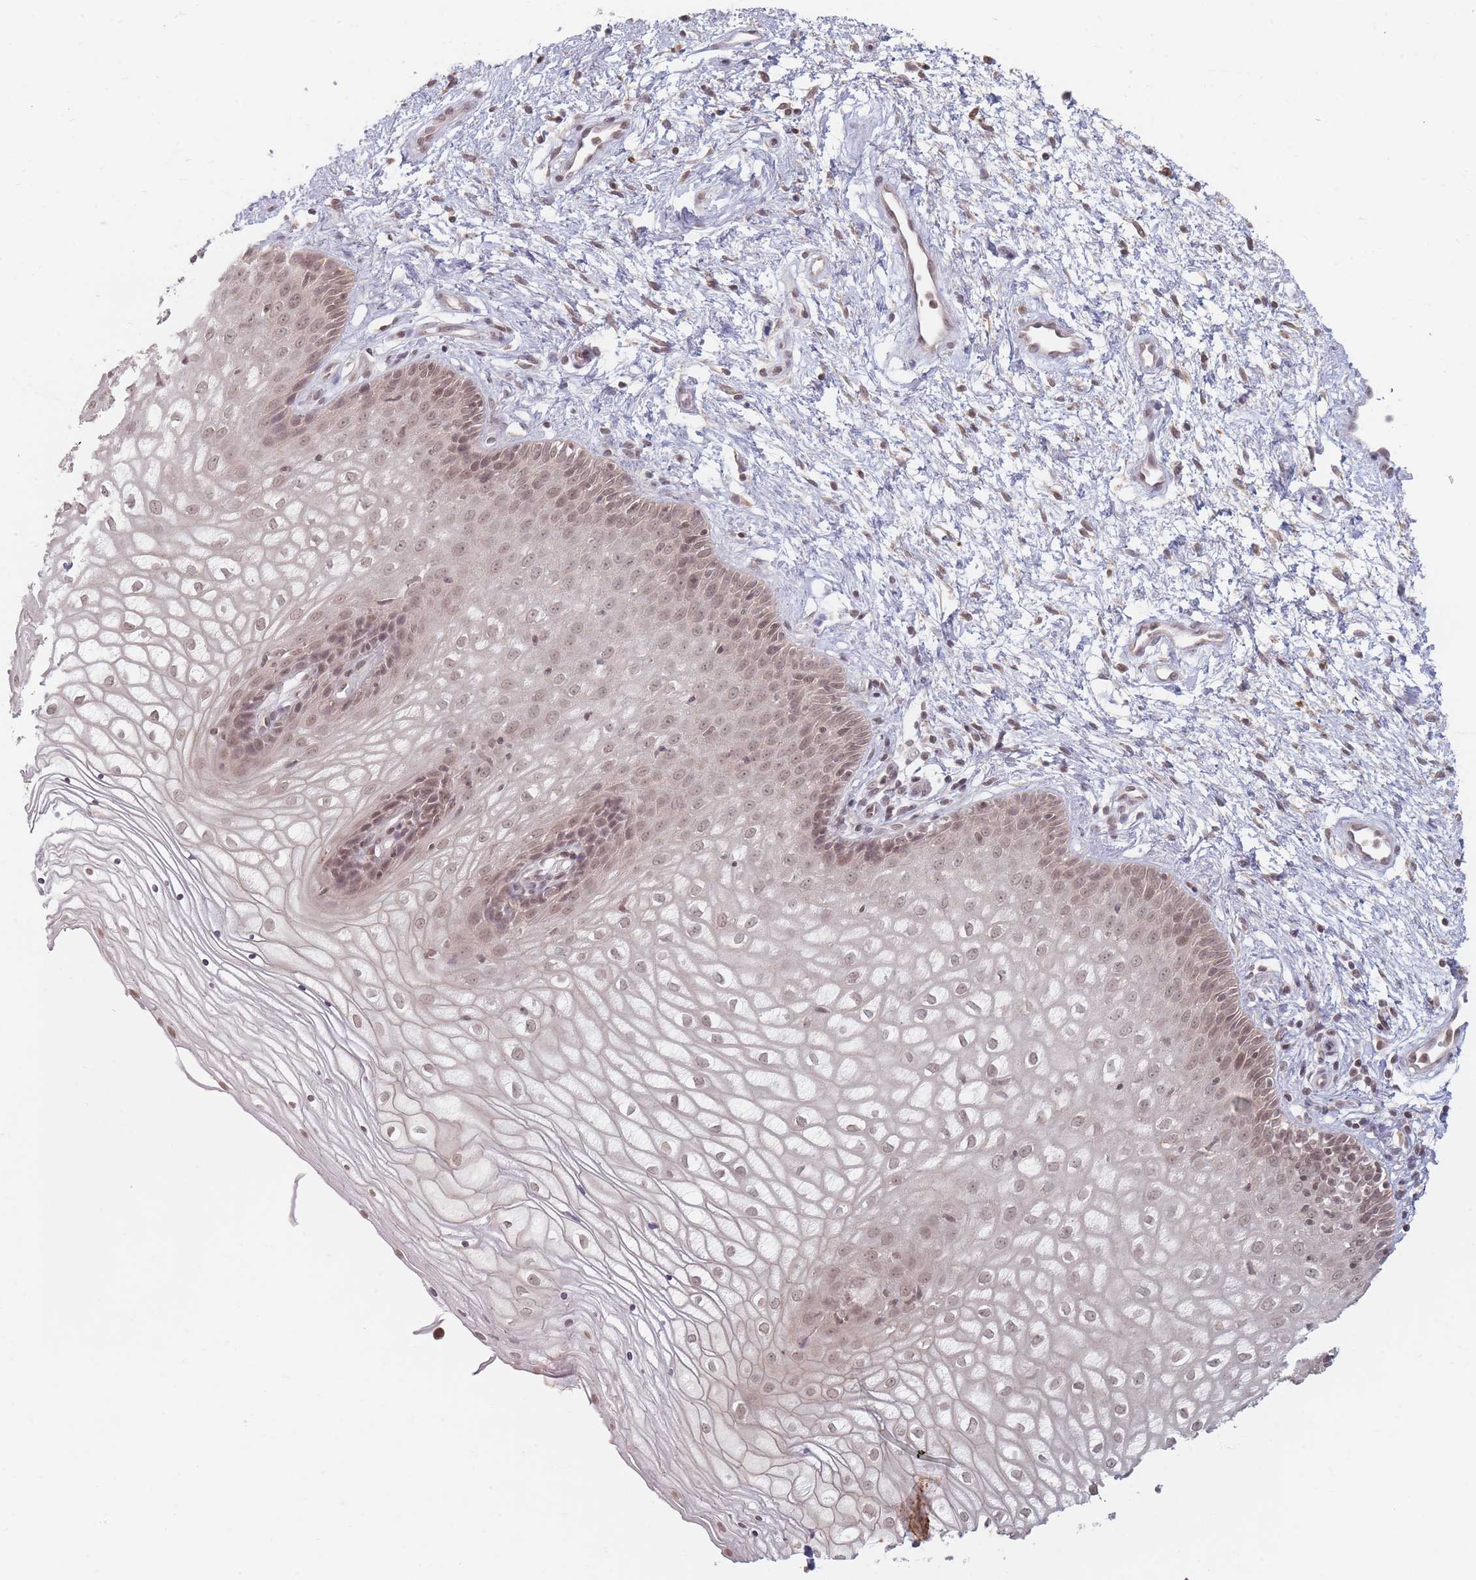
{"staining": {"intensity": "weak", "quantity": ">75%", "location": "nuclear"}, "tissue": "vagina", "cell_type": "Squamous epithelial cells", "image_type": "normal", "snomed": [{"axis": "morphology", "description": "Normal tissue, NOS"}, {"axis": "topography", "description": "Vagina"}], "caption": "Immunohistochemical staining of unremarkable vagina reveals low levels of weak nuclear positivity in about >75% of squamous epithelial cells. The staining is performed using DAB (3,3'-diaminobenzidine) brown chromogen to label protein expression. The nuclei are counter-stained blue using hematoxylin.", "gene": "SPATA45", "patient": {"sex": "female", "age": 34}}